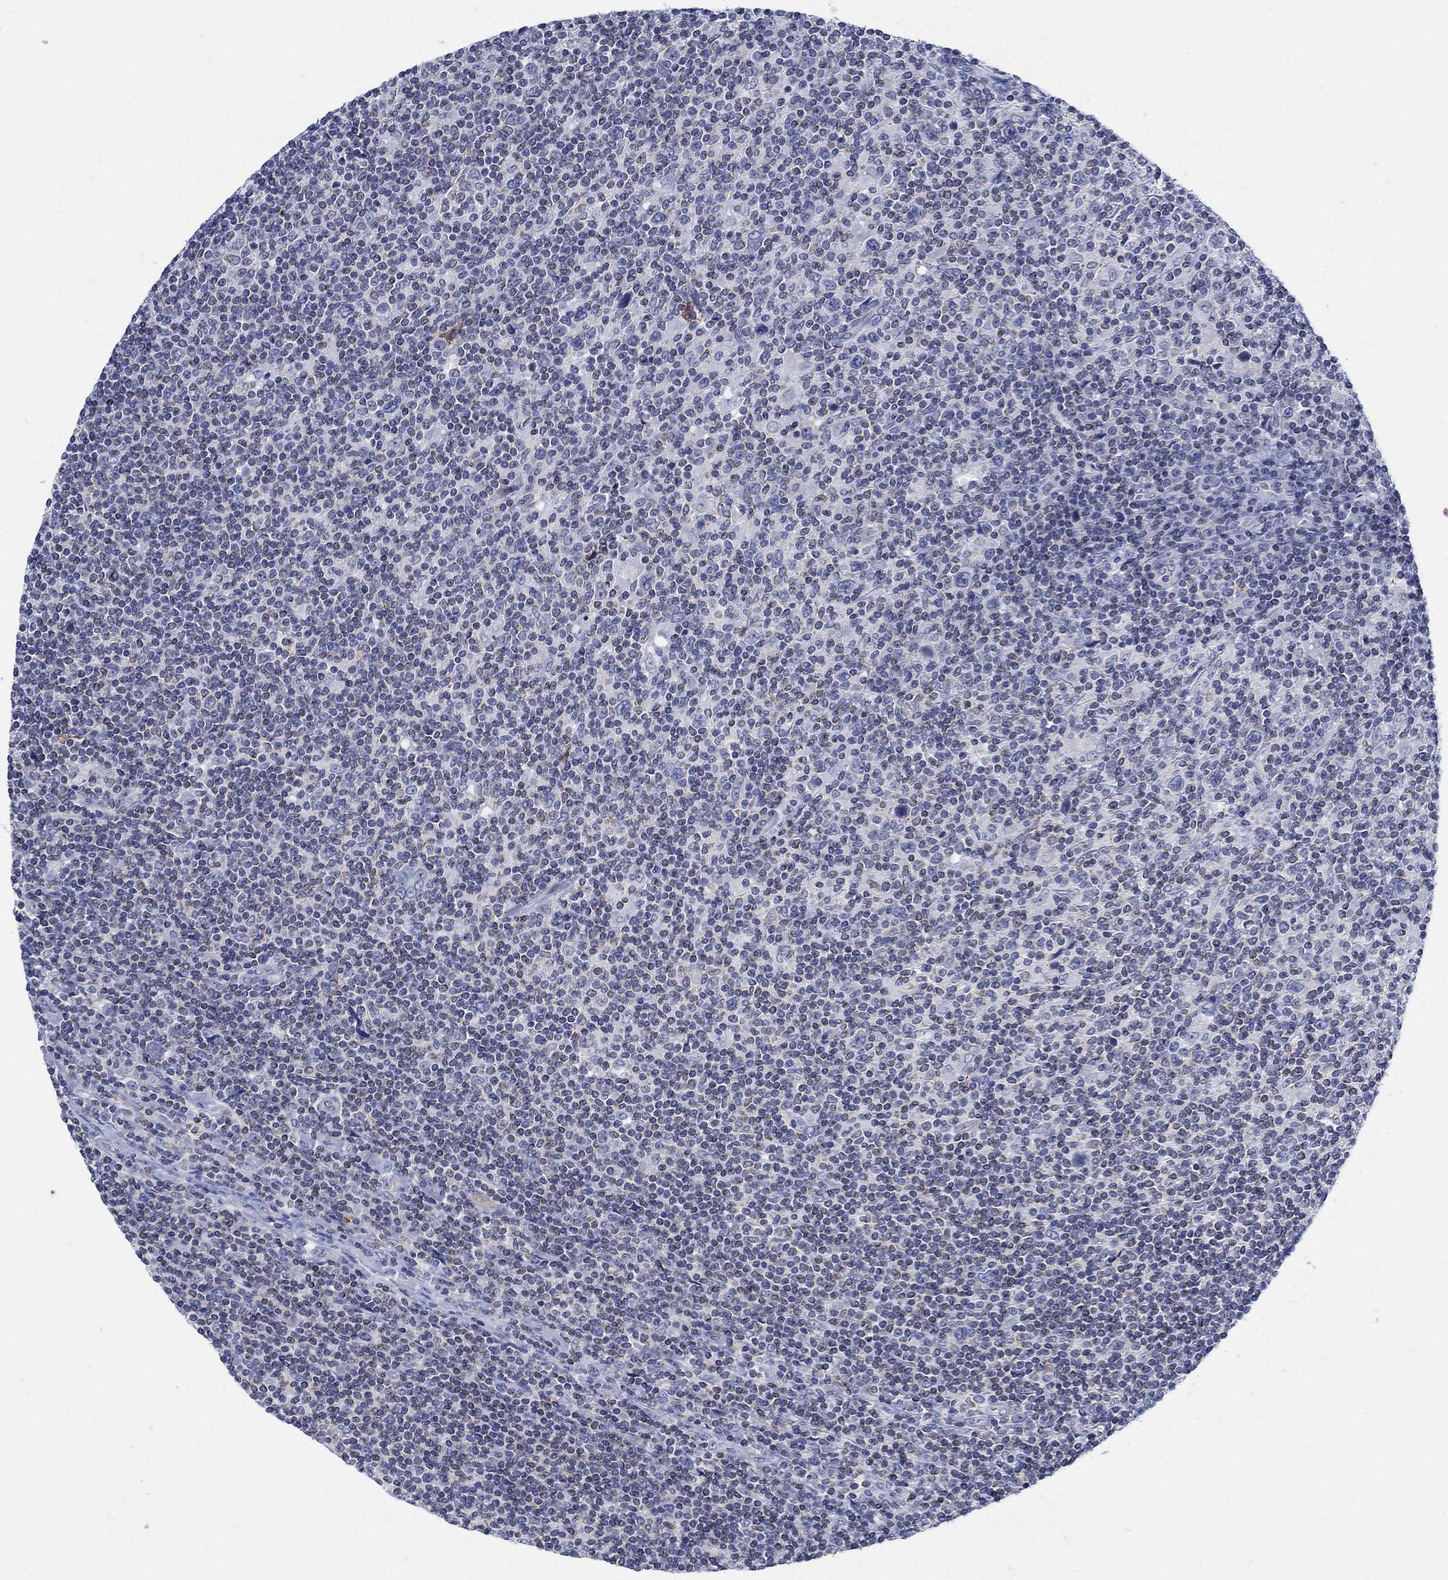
{"staining": {"intensity": "negative", "quantity": "none", "location": "none"}, "tissue": "lymphoma", "cell_type": "Tumor cells", "image_type": "cancer", "snomed": [{"axis": "morphology", "description": "Hodgkin's disease, NOS"}, {"axis": "topography", "description": "Lymph node"}], "caption": "Tumor cells show no significant protein expression in lymphoma.", "gene": "PHF21B", "patient": {"sex": "male", "age": 40}}